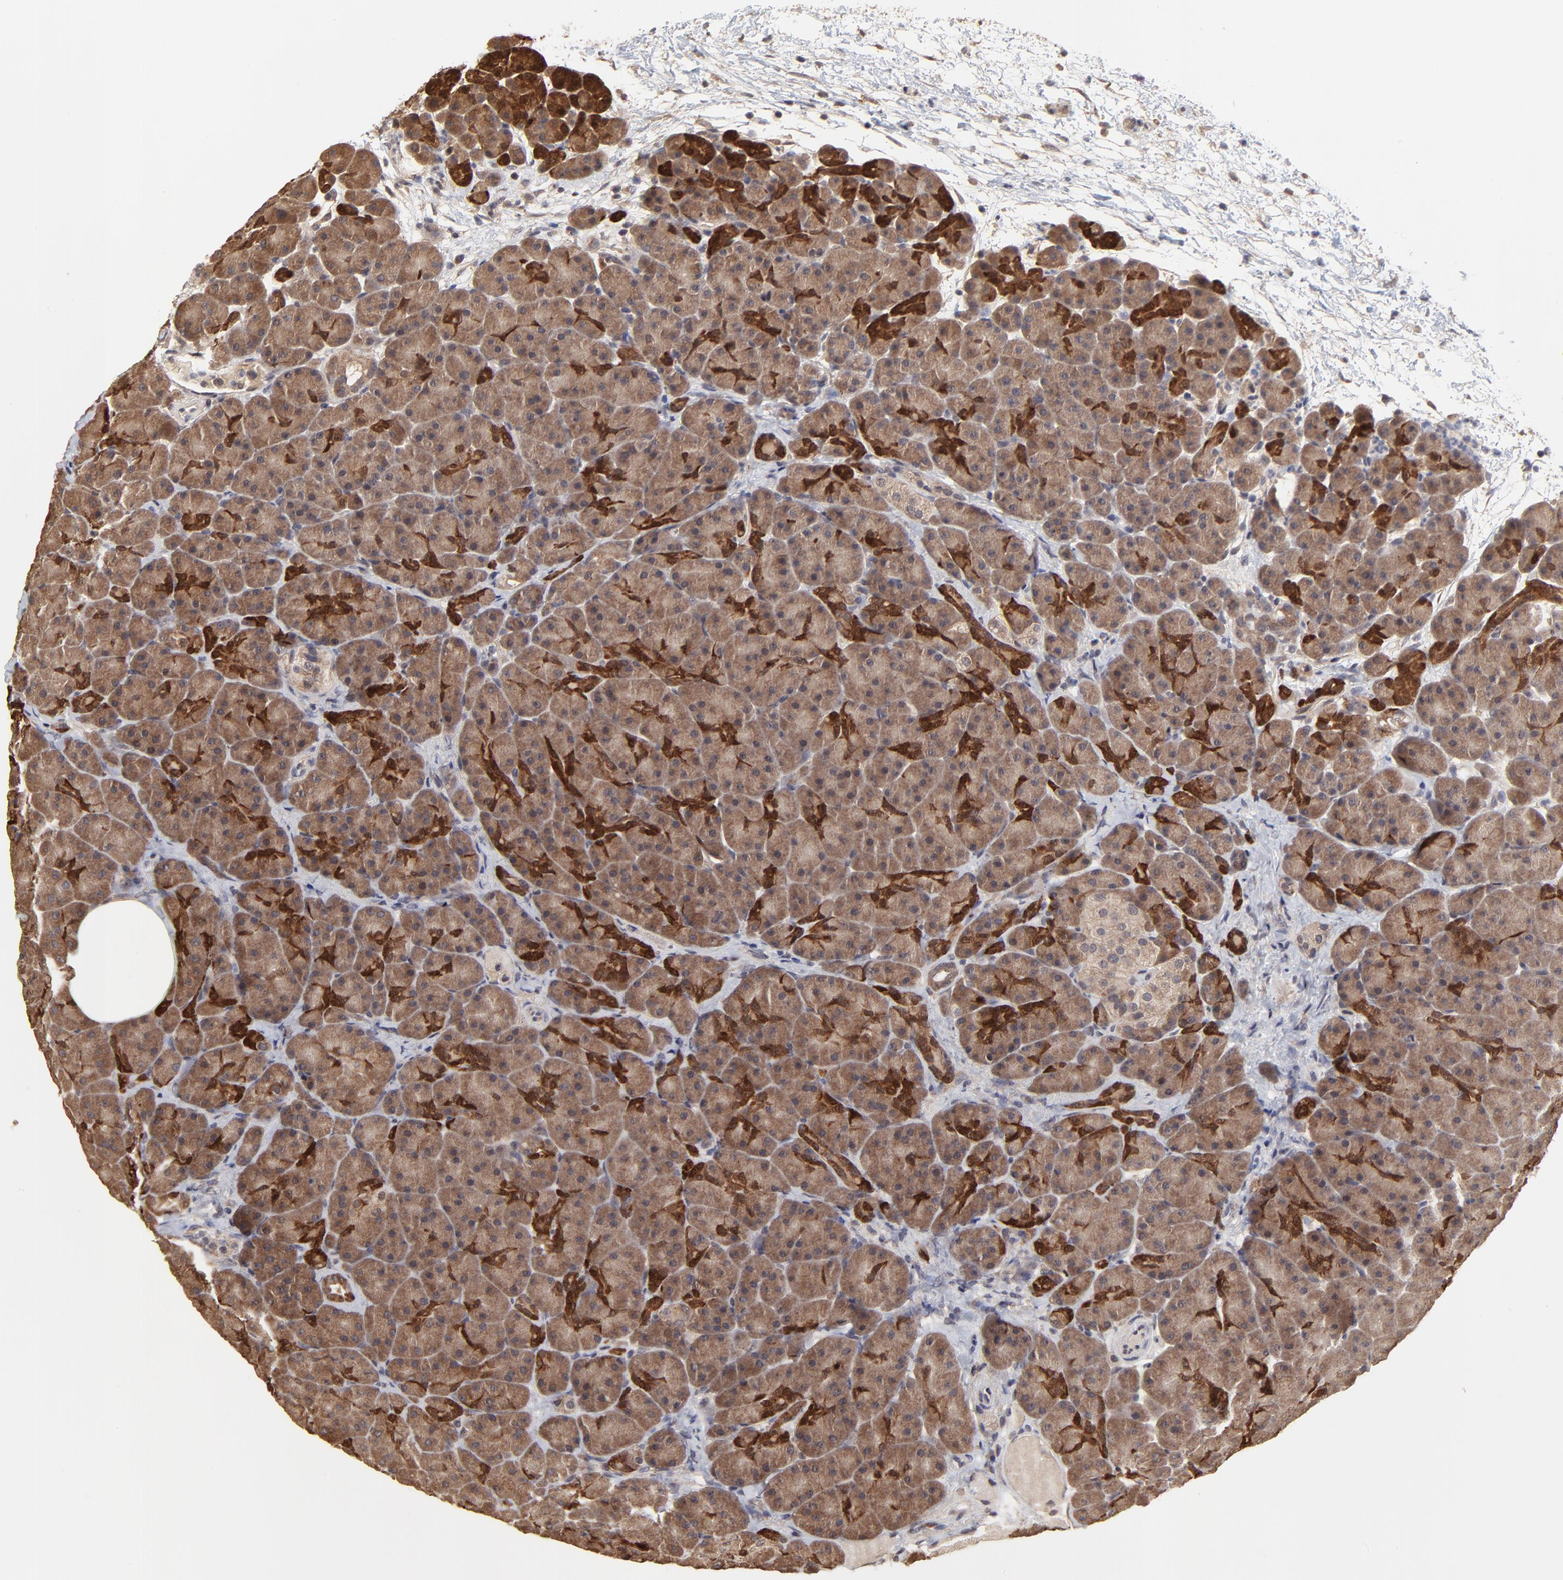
{"staining": {"intensity": "moderate", "quantity": ">75%", "location": "cytoplasmic/membranous"}, "tissue": "pancreas", "cell_type": "Exocrine glandular cells", "image_type": "normal", "snomed": [{"axis": "morphology", "description": "Normal tissue, NOS"}, {"axis": "topography", "description": "Pancreas"}], "caption": "A micrograph of pancreas stained for a protein displays moderate cytoplasmic/membranous brown staining in exocrine glandular cells. The staining was performed using DAB (3,3'-diaminobenzidine) to visualize the protein expression in brown, while the nuclei were stained in blue with hematoxylin (Magnification: 20x).", "gene": "FRMD8", "patient": {"sex": "male", "age": 66}}